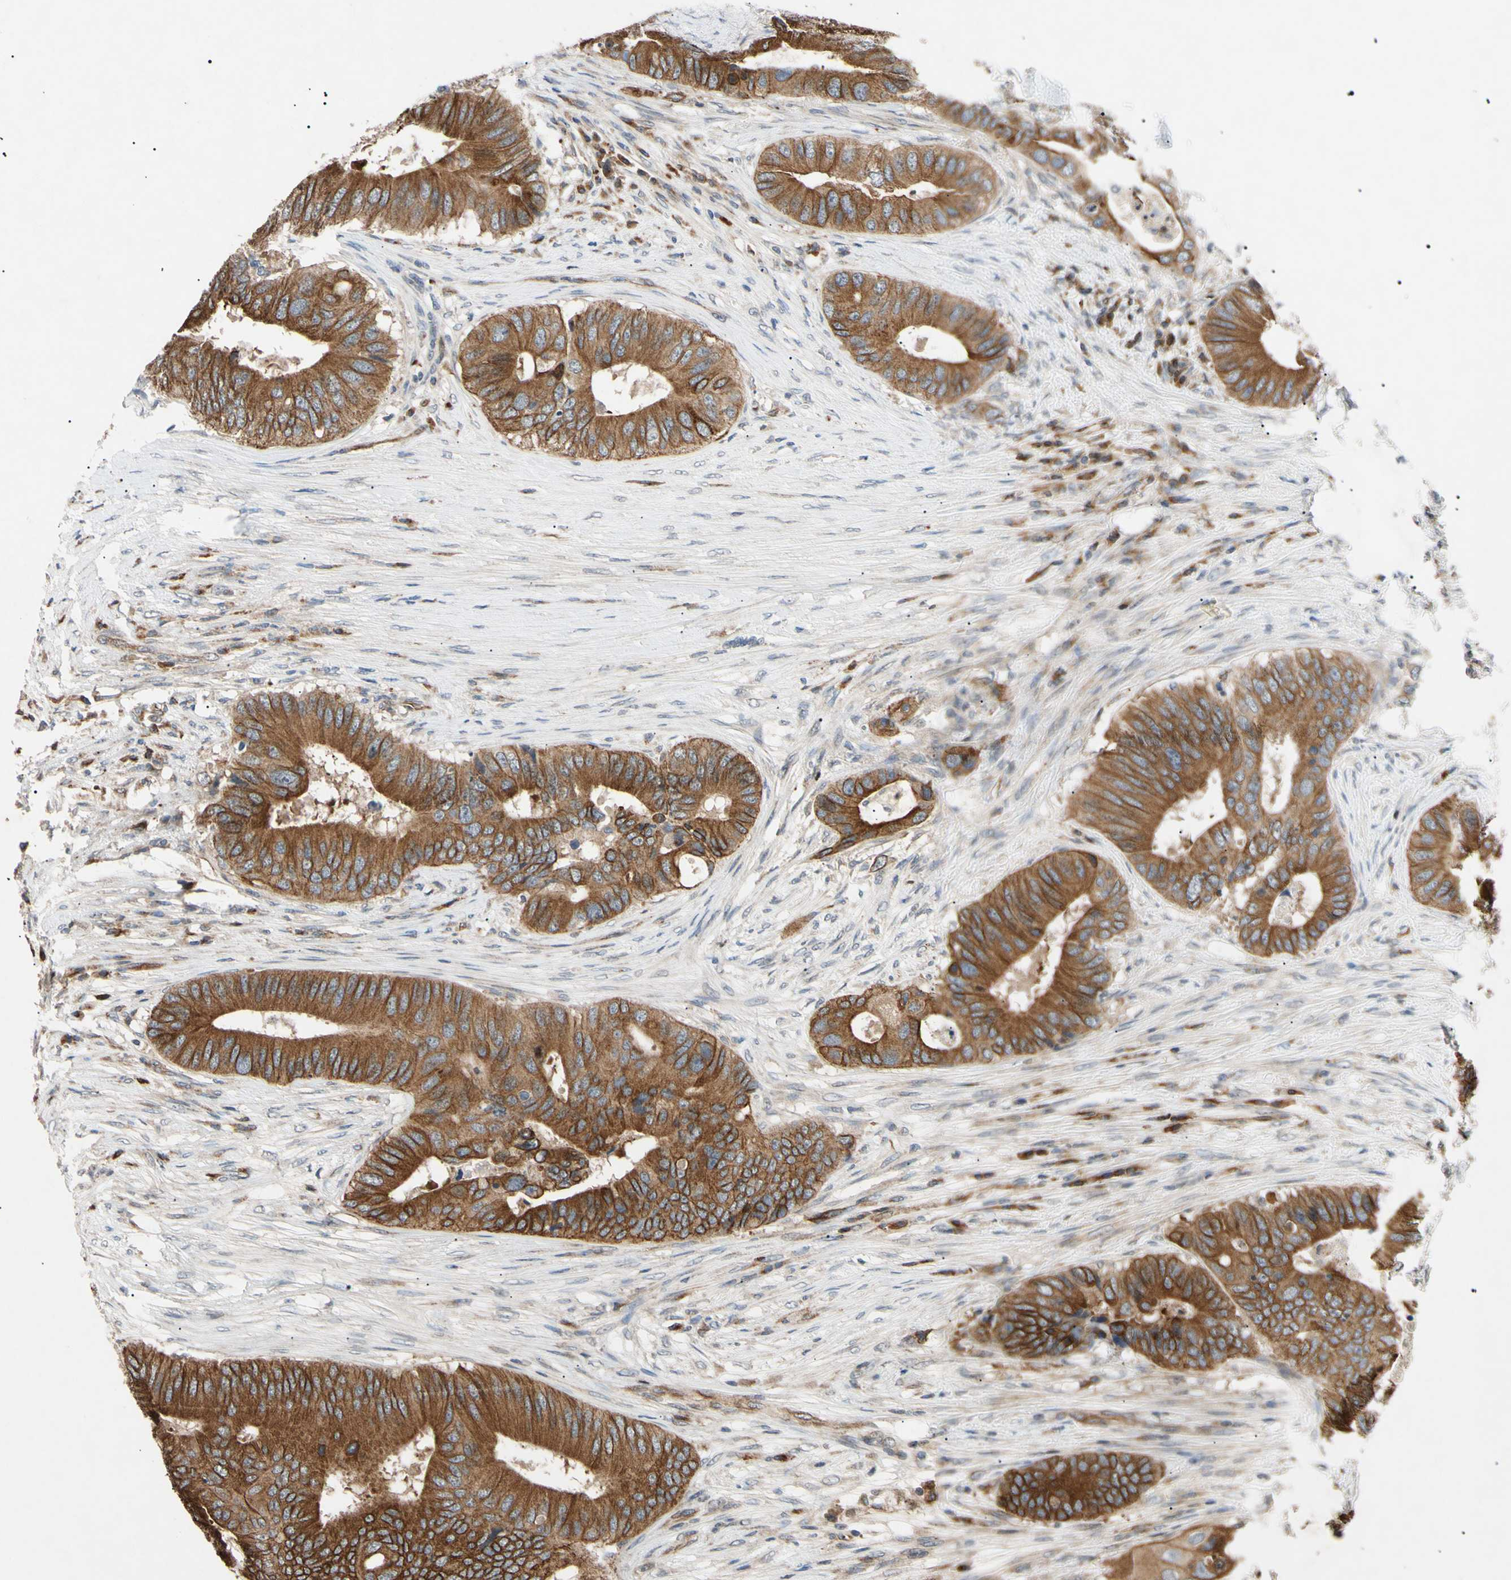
{"staining": {"intensity": "moderate", "quantity": "25%-75%", "location": "cytoplasmic/membranous"}, "tissue": "colorectal cancer", "cell_type": "Tumor cells", "image_type": "cancer", "snomed": [{"axis": "morphology", "description": "Adenocarcinoma, NOS"}, {"axis": "topography", "description": "Colon"}], "caption": "Colorectal adenocarcinoma stained with a protein marker shows moderate staining in tumor cells.", "gene": "TUBB4A", "patient": {"sex": "male", "age": 71}}